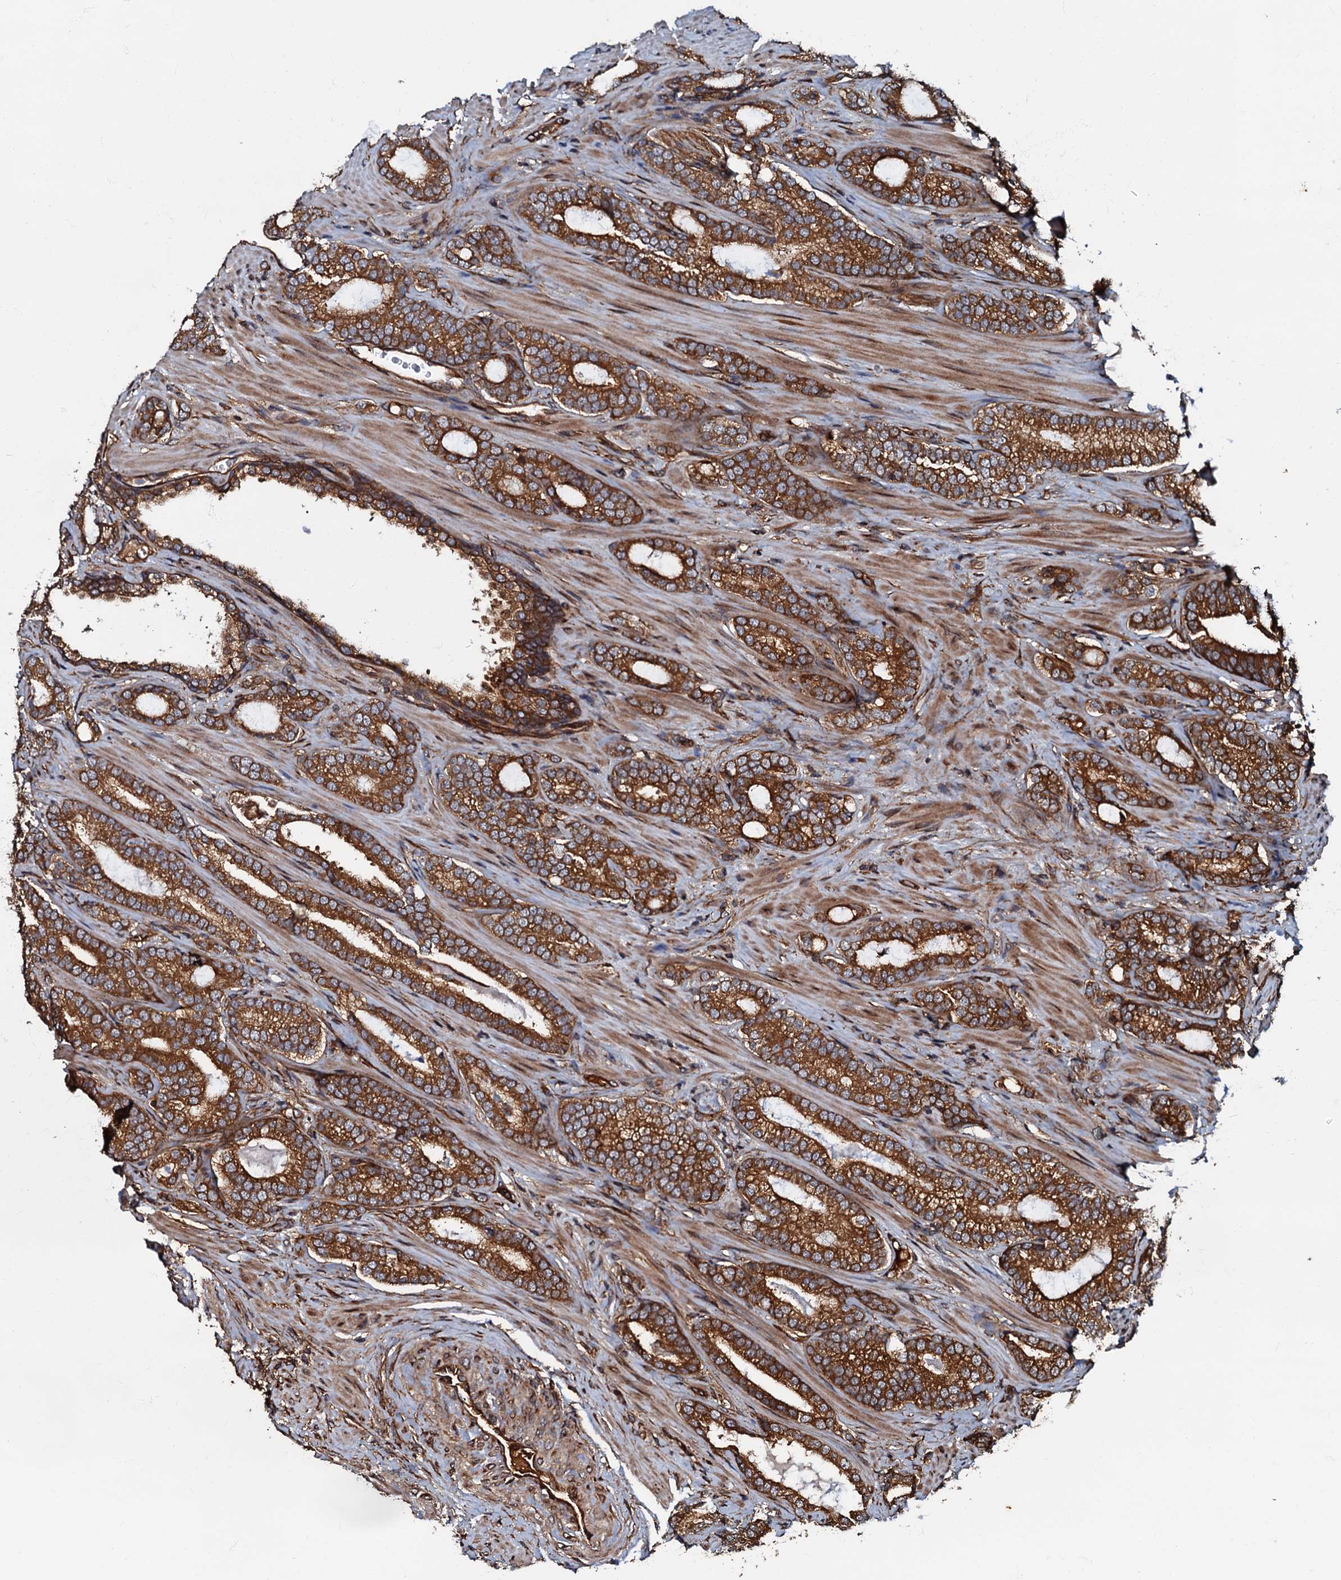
{"staining": {"intensity": "strong", "quantity": ">75%", "location": "cytoplasmic/membranous"}, "tissue": "prostate cancer", "cell_type": "Tumor cells", "image_type": "cancer", "snomed": [{"axis": "morphology", "description": "Adenocarcinoma, High grade"}, {"axis": "topography", "description": "Prostate"}], "caption": "Human high-grade adenocarcinoma (prostate) stained with a brown dye exhibits strong cytoplasmic/membranous positive staining in approximately >75% of tumor cells.", "gene": "BLOC1S6", "patient": {"sex": "male", "age": 63}}